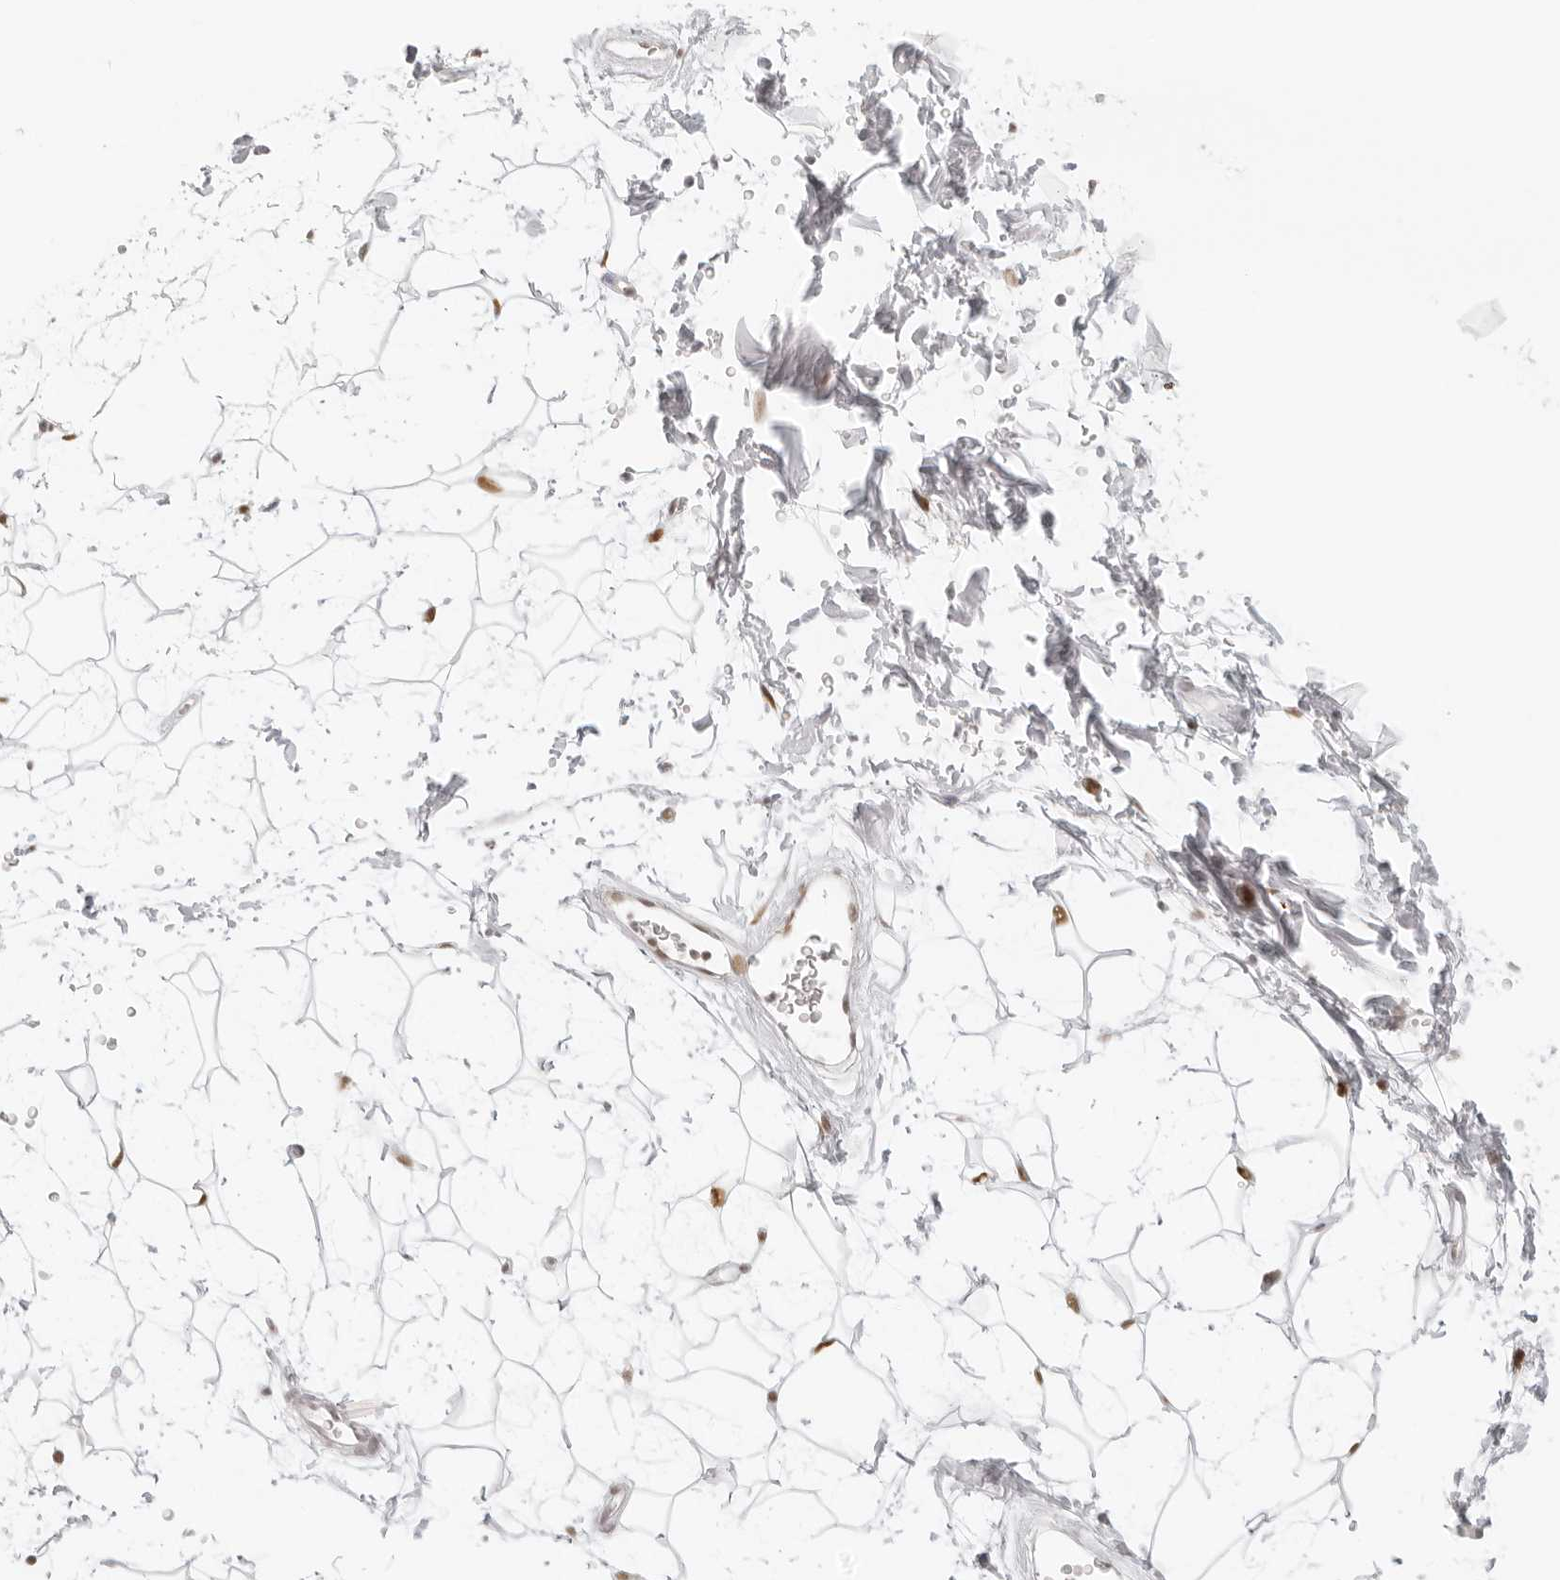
{"staining": {"intensity": "moderate", "quantity": ">75%", "location": "nuclear"}, "tissue": "adipose tissue", "cell_type": "Adipocytes", "image_type": "normal", "snomed": [{"axis": "morphology", "description": "Normal tissue, NOS"}, {"axis": "topography", "description": "Soft tissue"}], "caption": "Immunohistochemical staining of normal adipose tissue reveals moderate nuclear protein expression in about >75% of adipocytes.", "gene": "RCC1", "patient": {"sex": "male", "age": 72}}